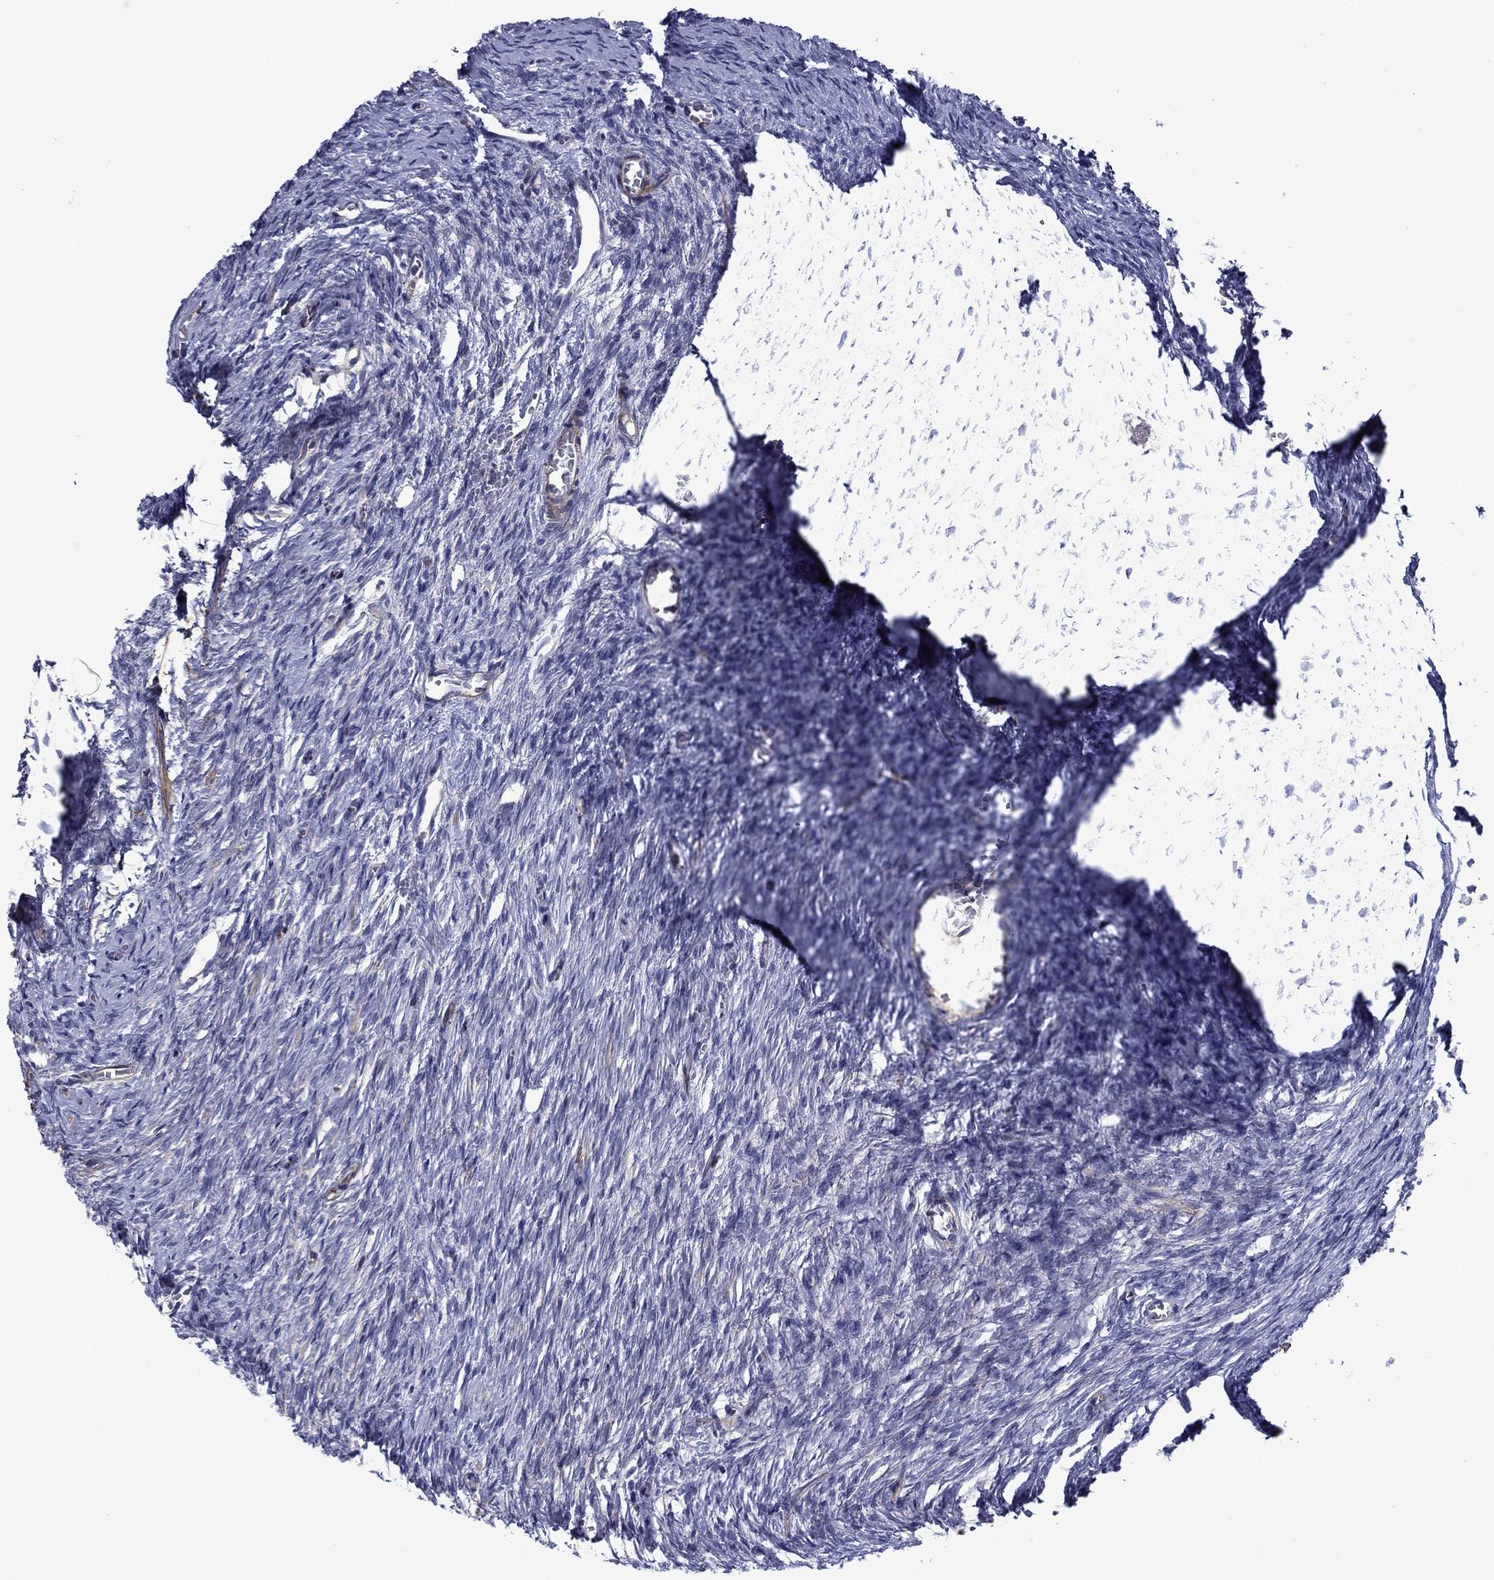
{"staining": {"intensity": "negative", "quantity": "none", "location": "none"}, "tissue": "ovary", "cell_type": "Ovarian stroma cells", "image_type": "normal", "snomed": [{"axis": "morphology", "description": "Normal tissue, NOS"}, {"axis": "topography", "description": "Ovary"}], "caption": "Ovarian stroma cells are negative for protein expression in benign human ovary. (DAB (3,3'-diaminobenzidine) immunohistochemistry visualized using brightfield microscopy, high magnification).", "gene": "HSPG2", "patient": {"sex": "female", "age": 39}}